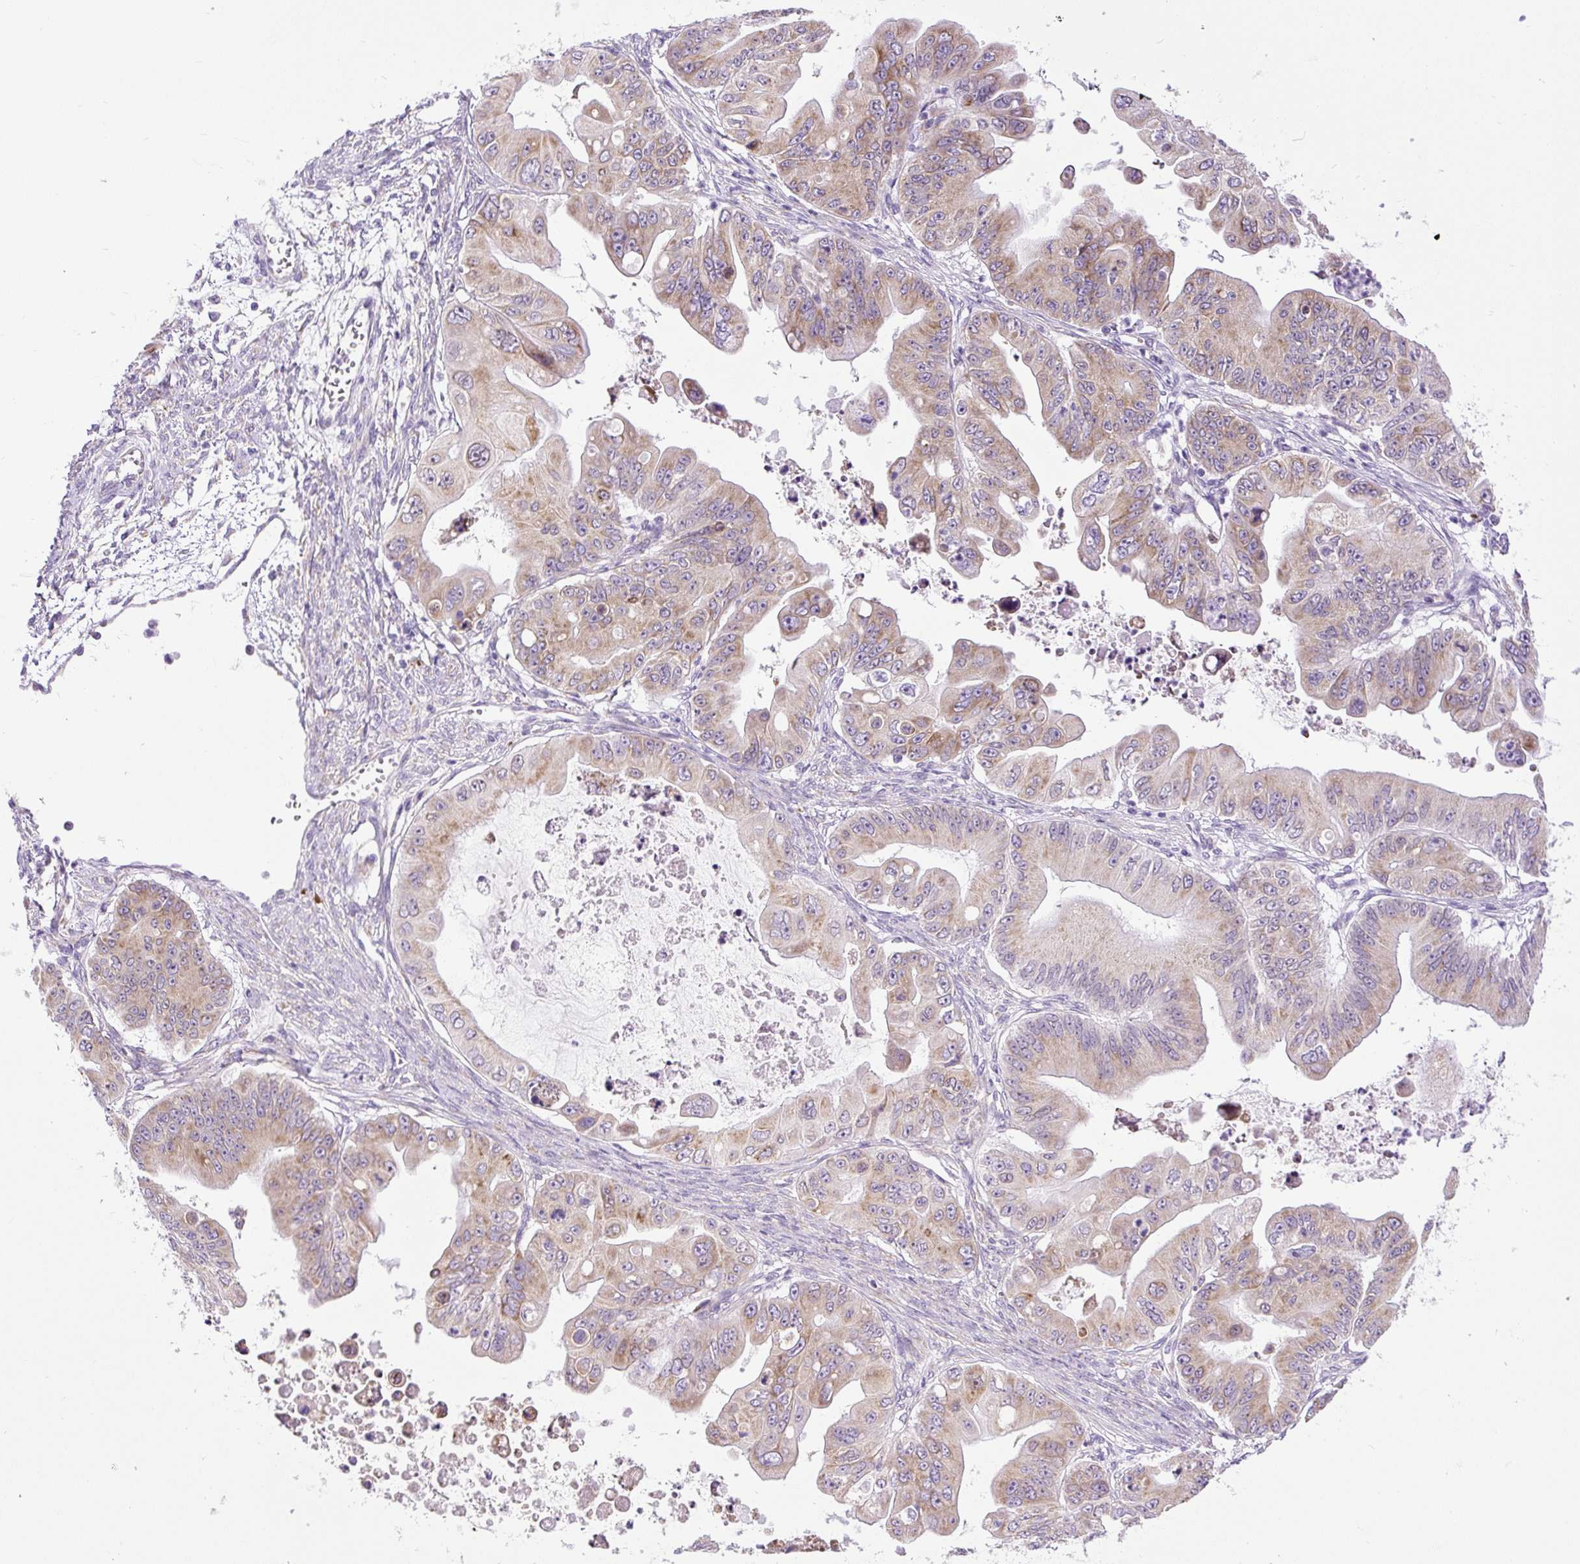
{"staining": {"intensity": "moderate", "quantity": ">75%", "location": "cytoplasmic/membranous"}, "tissue": "ovarian cancer", "cell_type": "Tumor cells", "image_type": "cancer", "snomed": [{"axis": "morphology", "description": "Cystadenocarcinoma, mucinous, NOS"}, {"axis": "topography", "description": "Ovary"}], "caption": "There is medium levels of moderate cytoplasmic/membranous positivity in tumor cells of mucinous cystadenocarcinoma (ovarian), as demonstrated by immunohistochemical staining (brown color).", "gene": "DDOST", "patient": {"sex": "female", "age": 71}}